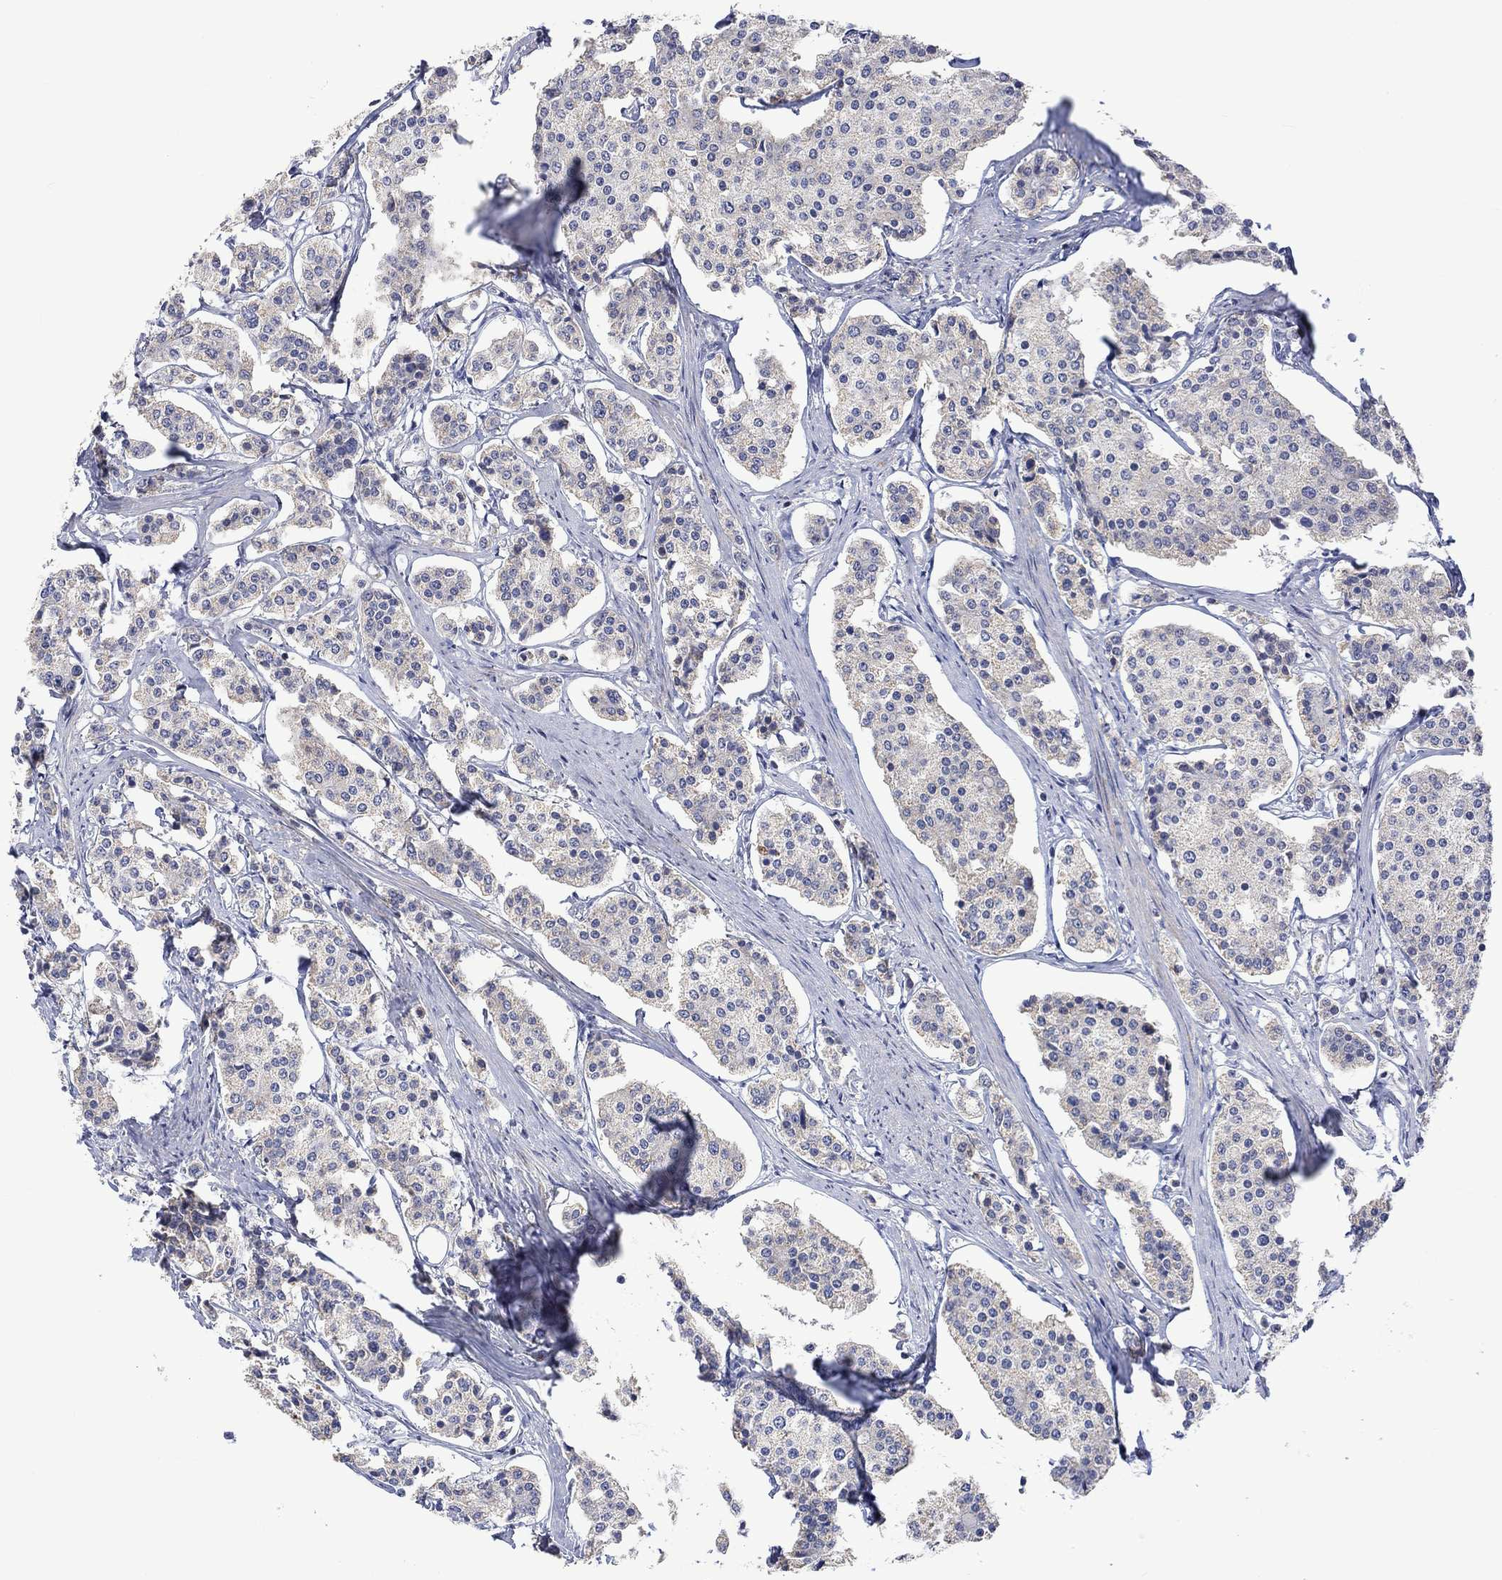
{"staining": {"intensity": "negative", "quantity": "none", "location": "none"}, "tissue": "carcinoid", "cell_type": "Tumor cells", "image_type": "cancer", "snomed": [{"axis": "morphology", "description": "Carcinoid, malignant, NOS"}, {"axis": "topography", "description": "Small intestine"}], "caption": "Histopathology image shows no significant protein positivity in tumor cells of carcinoid. The staining is performed using DAB brown chromogen with nuclei counter-stained in using hematoxylin.", "gene": "SLC48A1", "patient": {"sex": "female", "age": 65}}